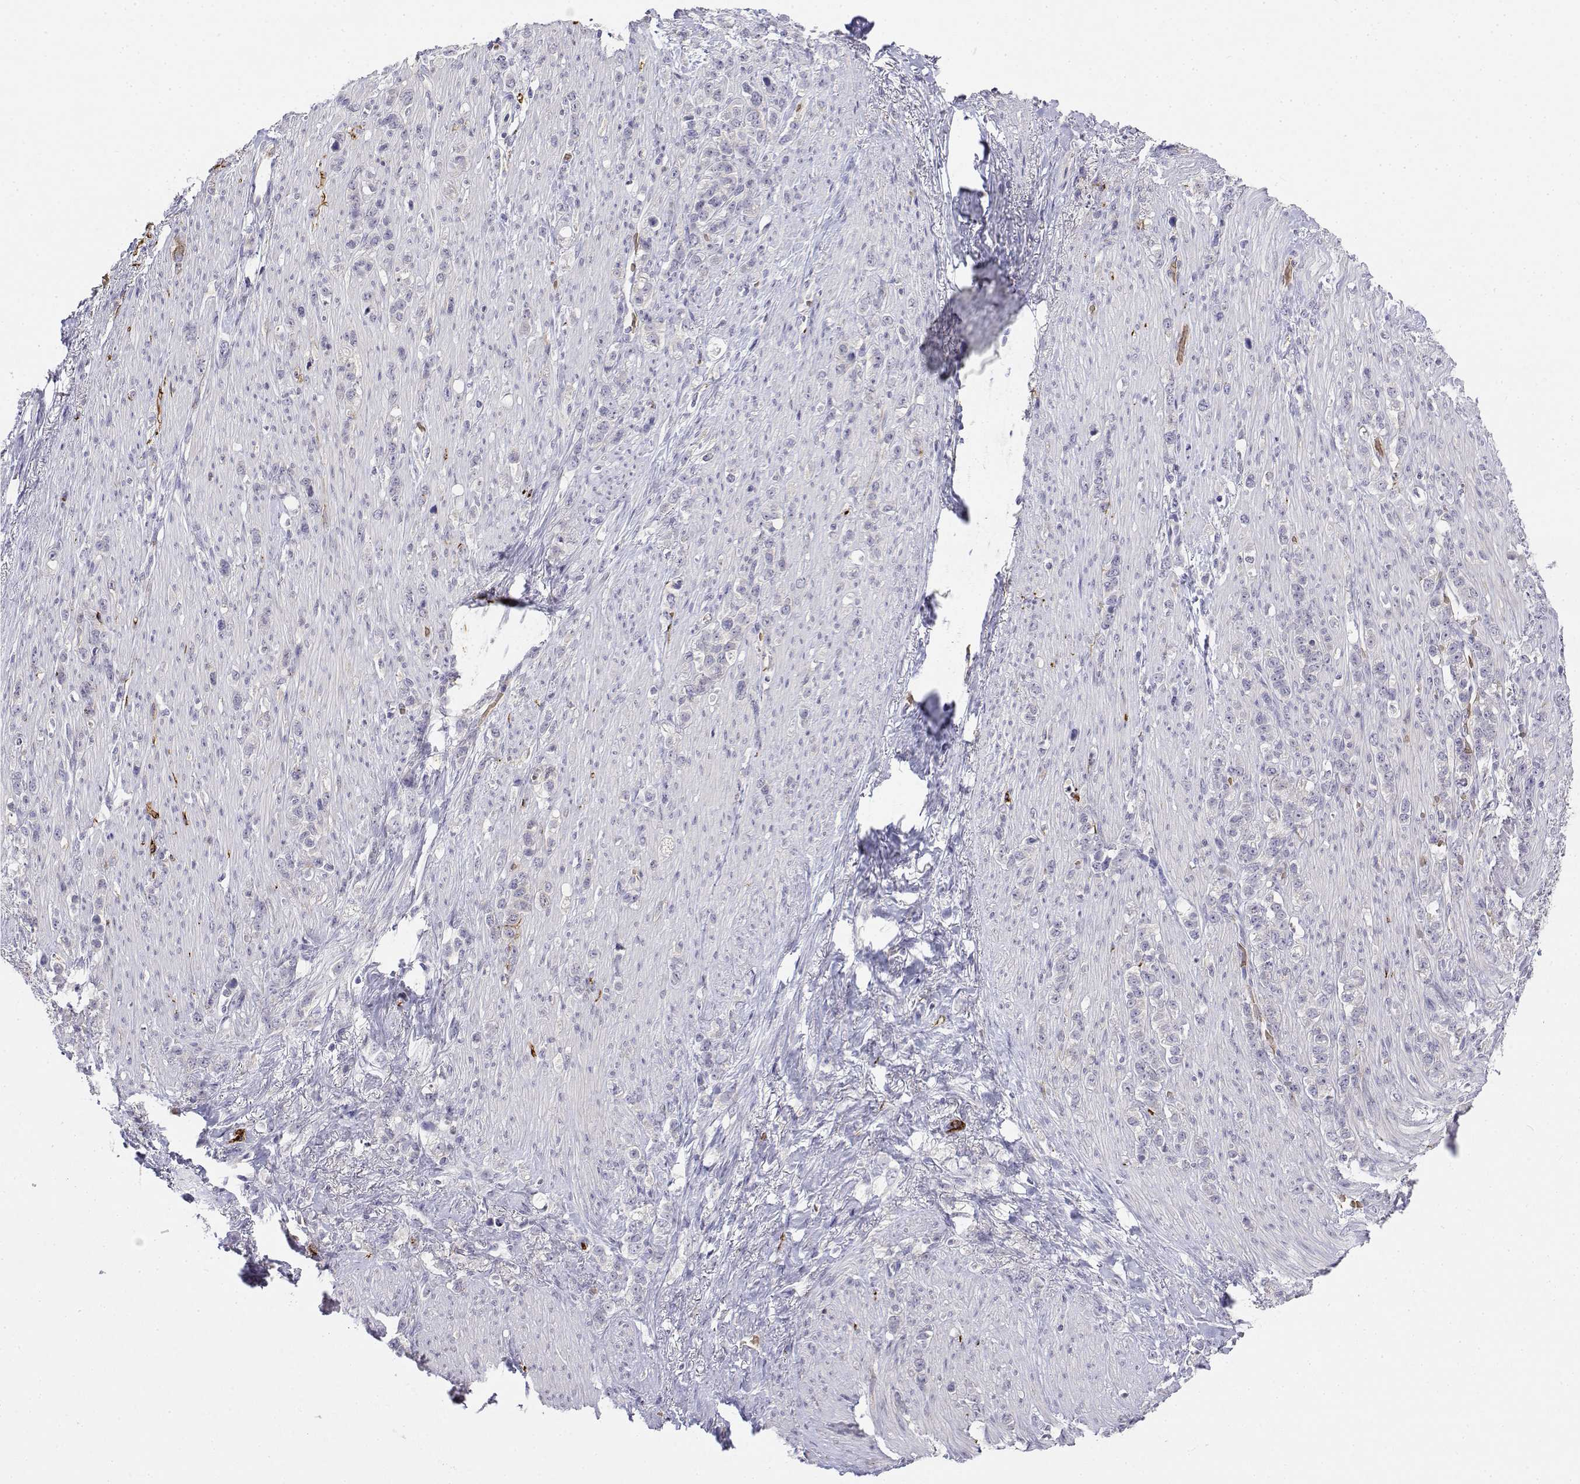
{"staining": {"intensity": "negative", "quantity": "none", "location": "none"}, "tissue": "stomach cancer", "cell_type": "Tumor cells", "image_type": "cancer", "snomed": [{"axis": "morphology", "description": "Adenocarcinoma, NOS"}, {"axis": "topography", "description": "Stomach, lower"}], "caption": "Tumor cells show no significant protein staining in stomach cancer (adenocarcinoma).", "gene": "CADM1", "patient": {"sex": "male", "age": 88}}